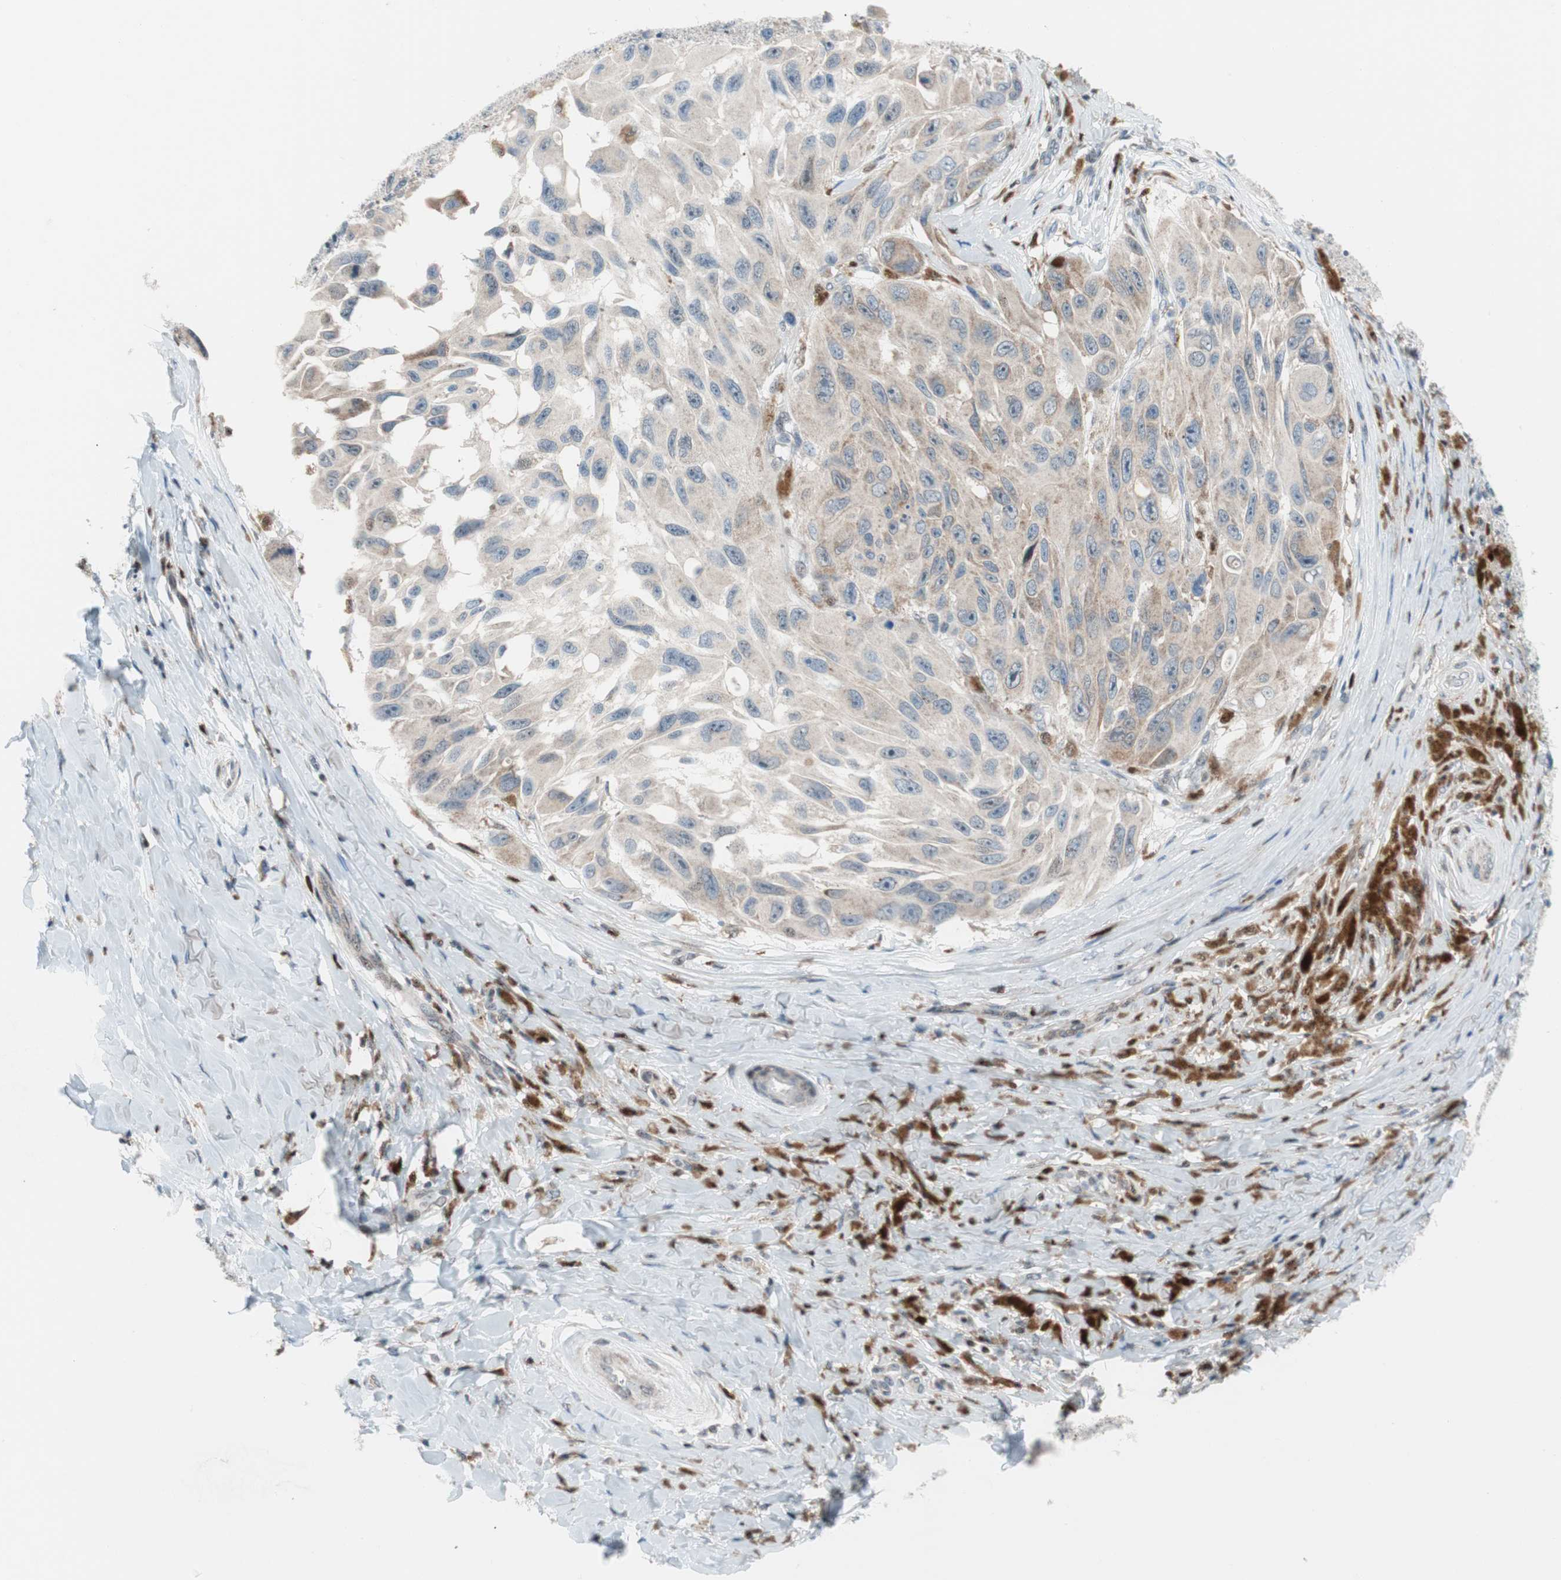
{"staining": {"intensity": "moderate", "quantity": ">75%", "location": "cytoplasmic/membranous"}, "tissue": "melanoma", "cell_type": "Tumor cells", "image_type": "cancer", "snomed": [{"axis": "morphology", "description": "Malignant melanoma, NOS"}, {"axis": "topography", "description": "Skin"}], "caption": "Human malignant melanoma stained for a protein (brown) exhibits moderate cytoplasmic/membranous positive expression in approximately >75% of tumor cells.", "gene": "RGS10", "patient": {"sex": "female", "age": 73}}